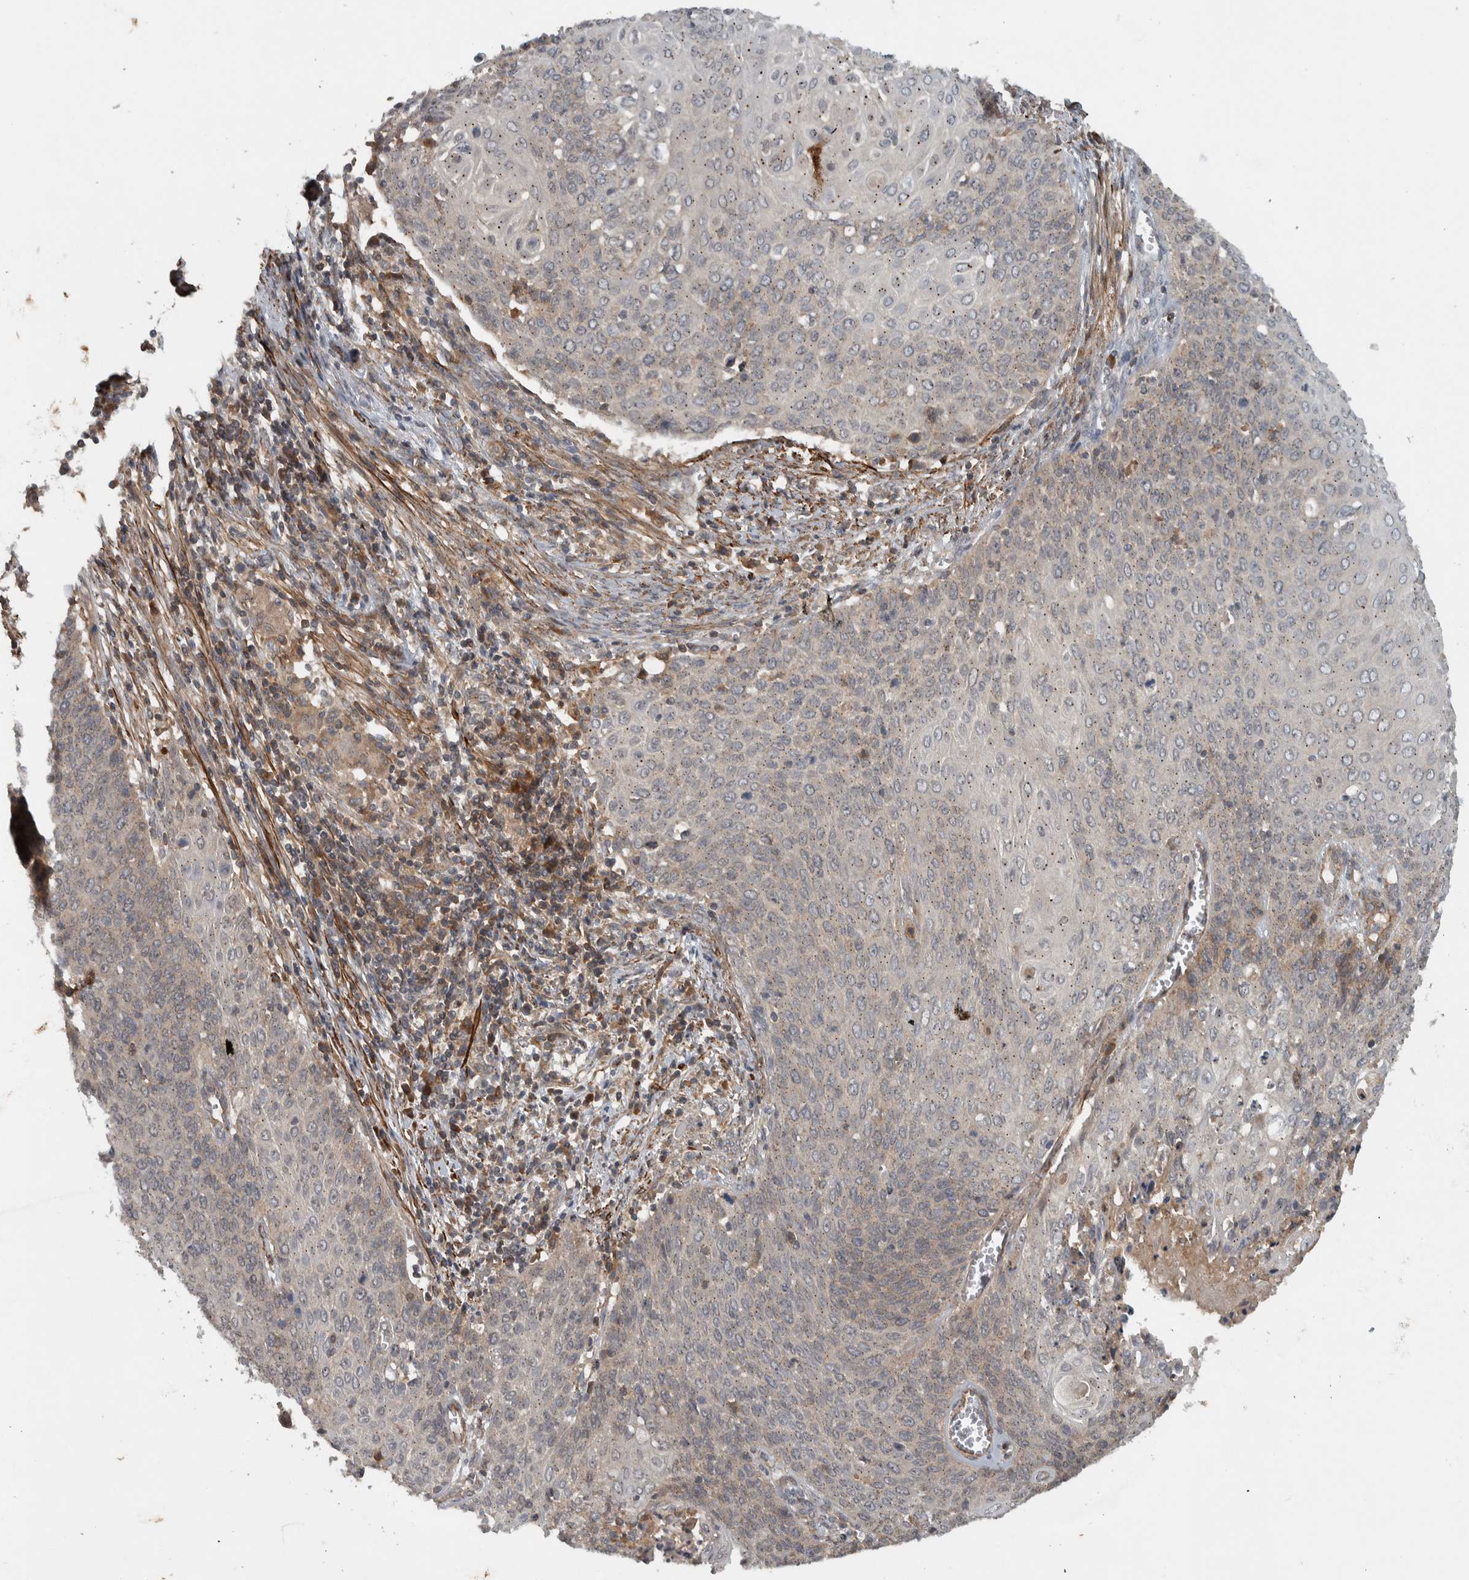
{"staining": {"intensity": "weak", "quantity": "<25%", "location": "cytoplasmic/membranous"}, "tissue": "cervical cancer", "cell_type": "Tumor cells", "image_type": "cancer", "snomed": [{"axis": "morphology", "description": "Squamous cell carcinoma, NOS"}, {"axis": "topography", "description": "Cervix"}], "caption": "IHC photomicrograph of human cervical cancer stained for a protein (brown), which displays no expression in tumor cells.", "gene": "LBHD1", "patient": {"sex": "female", "age": 39}}